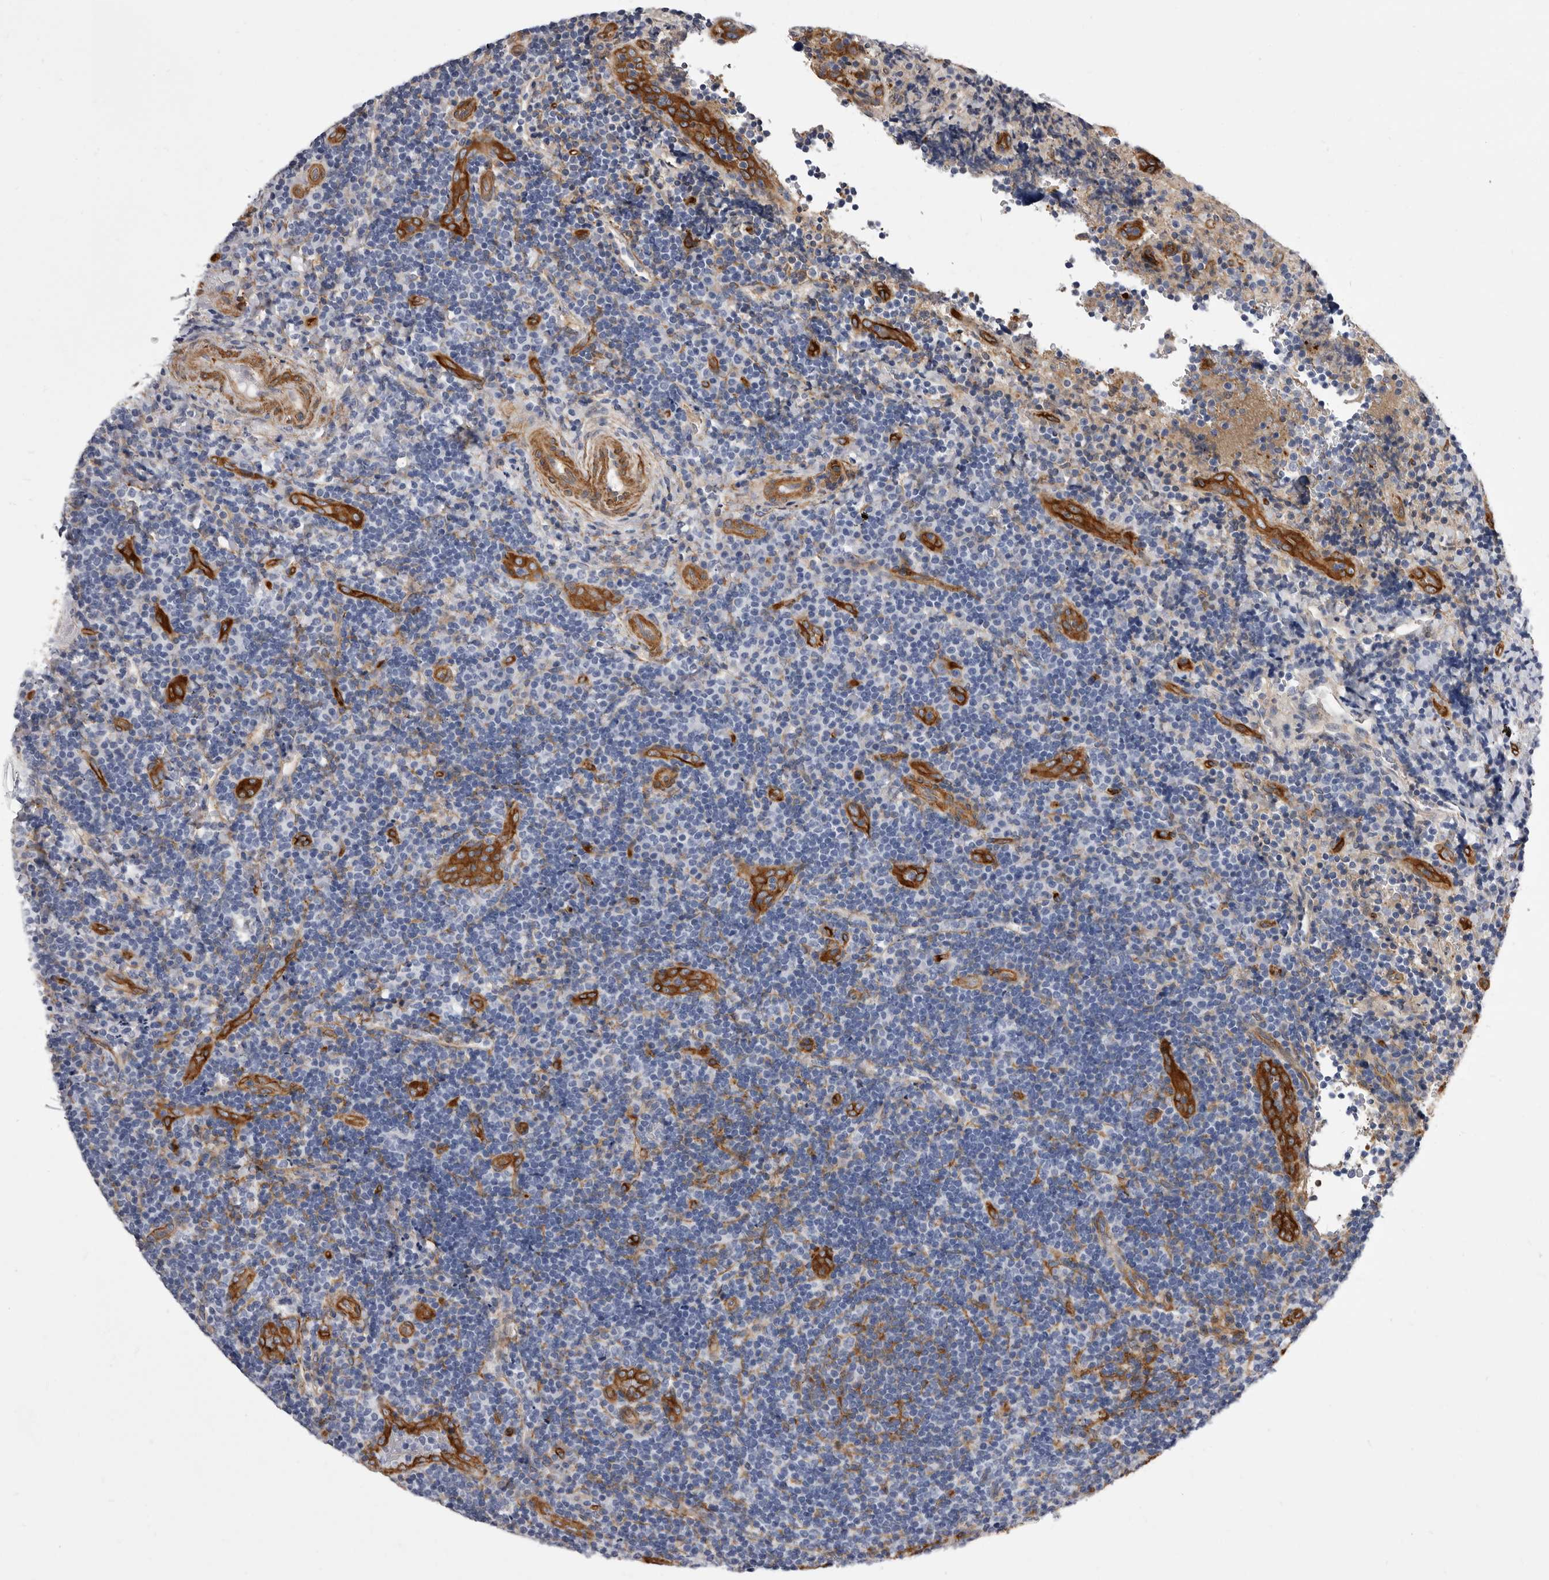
{"staining": {"intensity": "negative", "quantity": "none", "location": "none"}, "tissue": "lymphoma", "cell_type": "Tumor cells", "image_type": "cancer", "snomed": [{"axis": "morphology", "description": "Malignant lymphoma, non-Hodgkin's type, High grade"}, {"axis": "topography", "description": "Tonsil"}], "caption": "Protein analysis of malignant lymphoma, non-Hodgkin's type (high-grade) demonstrates no significant positivity in tumor cells.", "gene": "ENAH", "patient": {"sex": "female", "age": 36}}